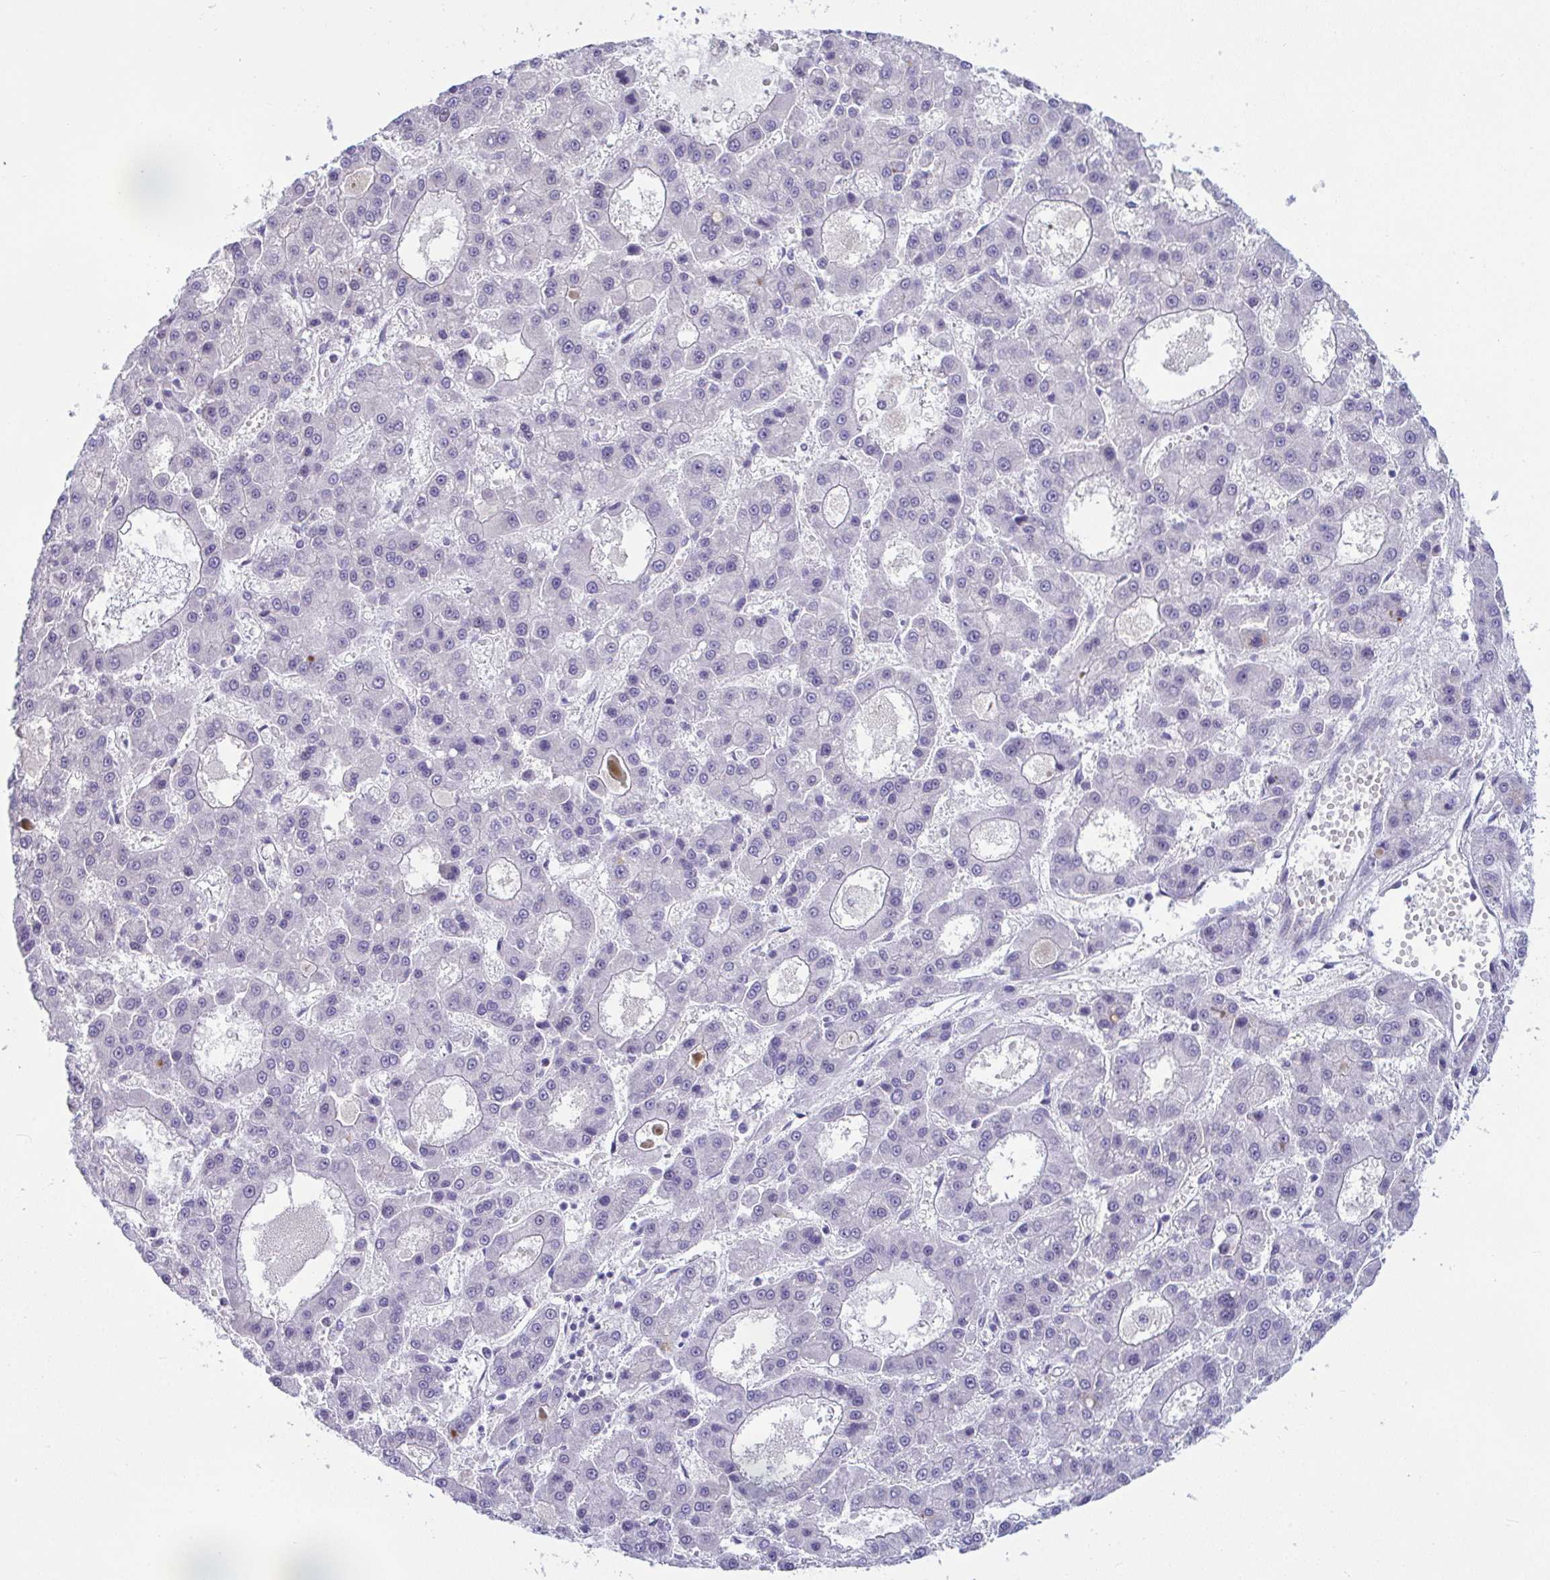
{"staining": {"intensity": "negative", "quantity": "none", "location": "none"}, "tissue": "liver cancer", "cell_type": "Tumor cells", "image_type": "cancer", "snomed": [{"axis": "morphology", "description": "Carcinoma, Hepatocellular, NOS"}, {"axis": "topography", "description": "Liver"}], "caption": "High magnification brightfield microscopy of liver cancer stained with DAB (3,3'-diaminobenzidine) (brown) and counterstained with hematoxylin (blue): tumor cells show no significant staining.", "gene": "USP35", "patient": {"sex": "male", "age": 70}}